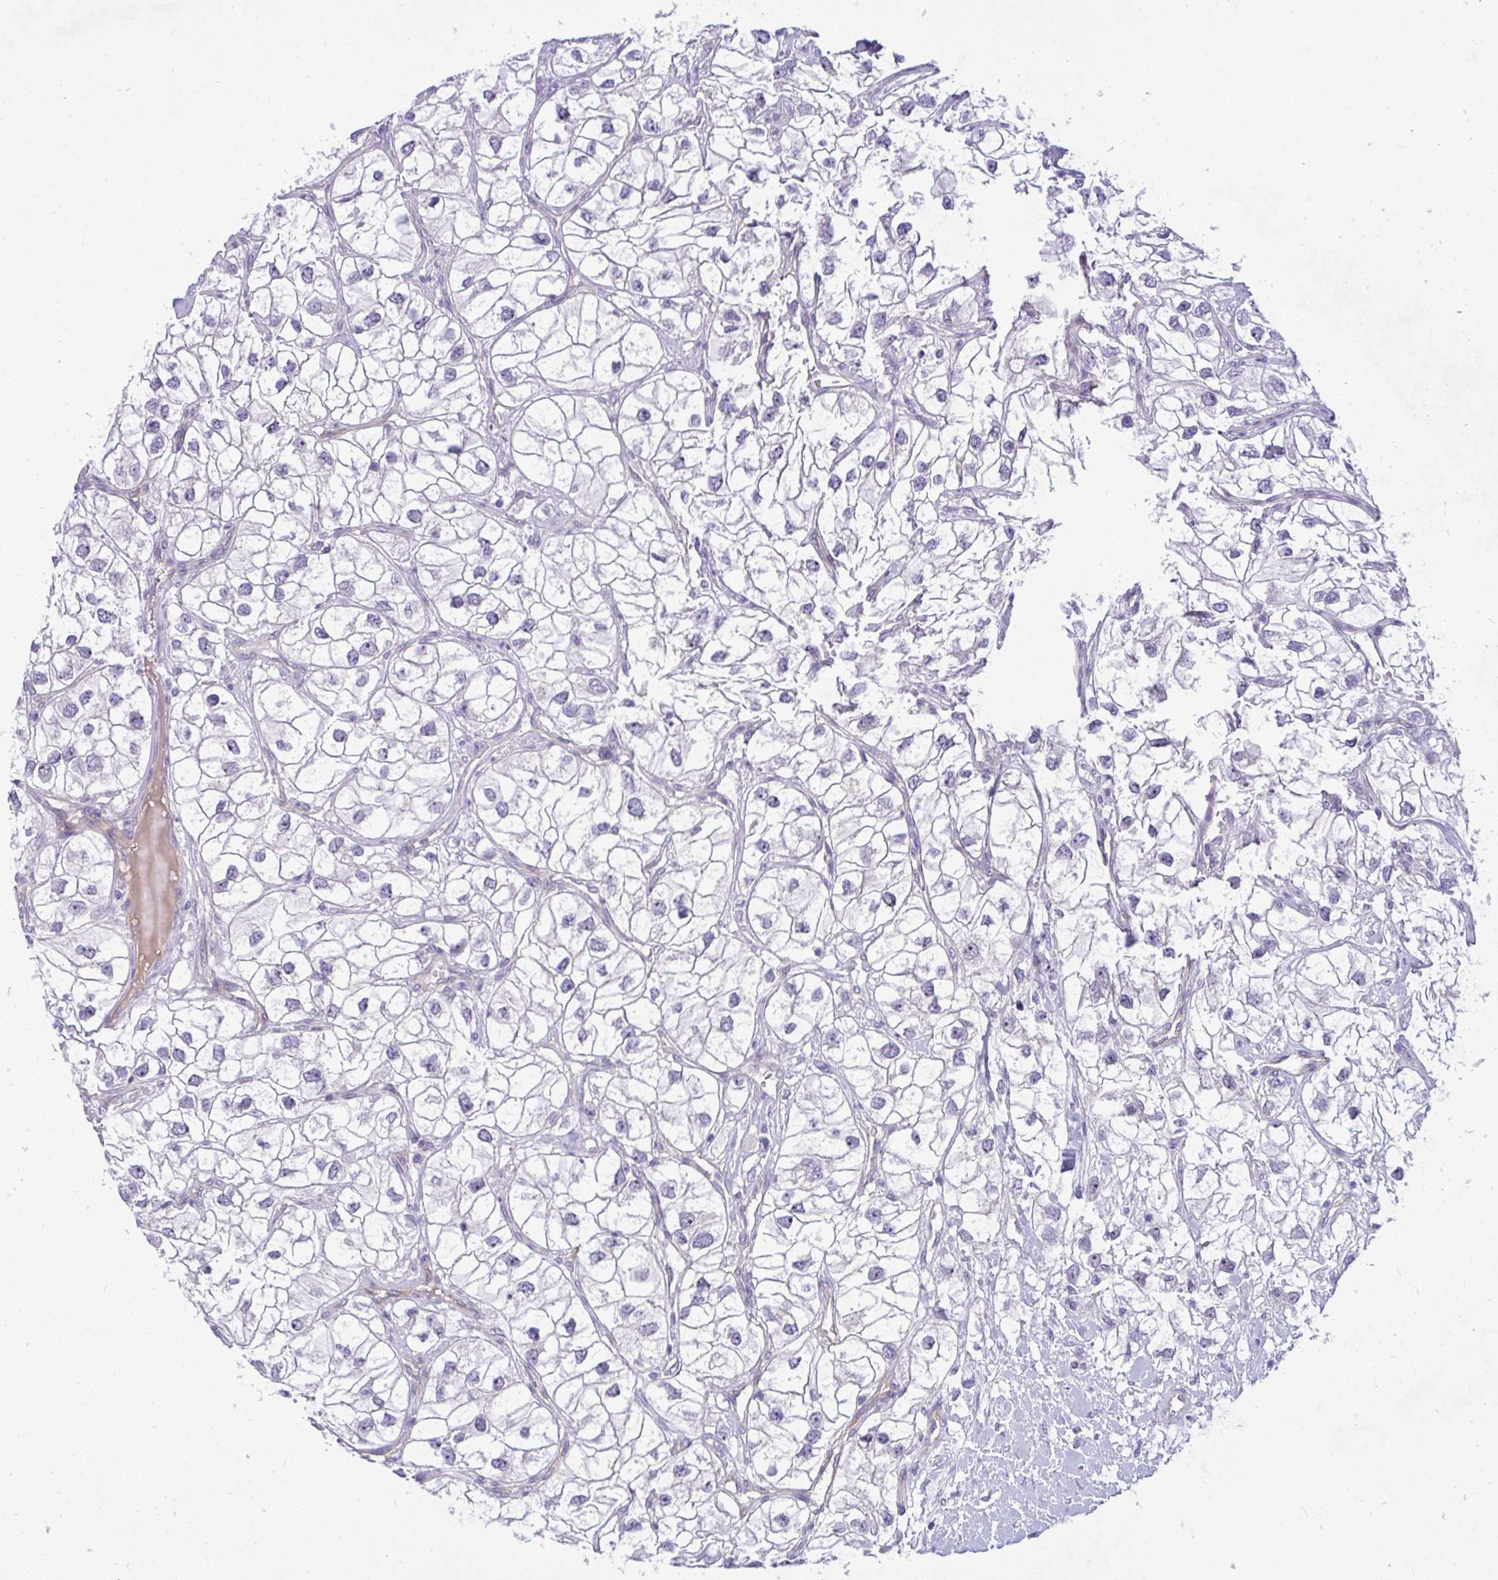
{"staining": {"intensity": "negative", "quantity": "none", "location": "none"}, "tissue": "renal cancer", "cell_type": "Tumor cells", "image_type": "cancer", "snomed": [{"axis": "morphology", "description": "Adenocarcinoma, NOS"}, {"axis": "topography", "description": "Kidney"}], "caption": "Immunohistochemistry histopathology image of human renal adenocarcinoma stained for a protein (brown), which reveals no staining in tumor cells.", "gene": "NFXL1", "patient": {"sex": "male", "age": 59}}